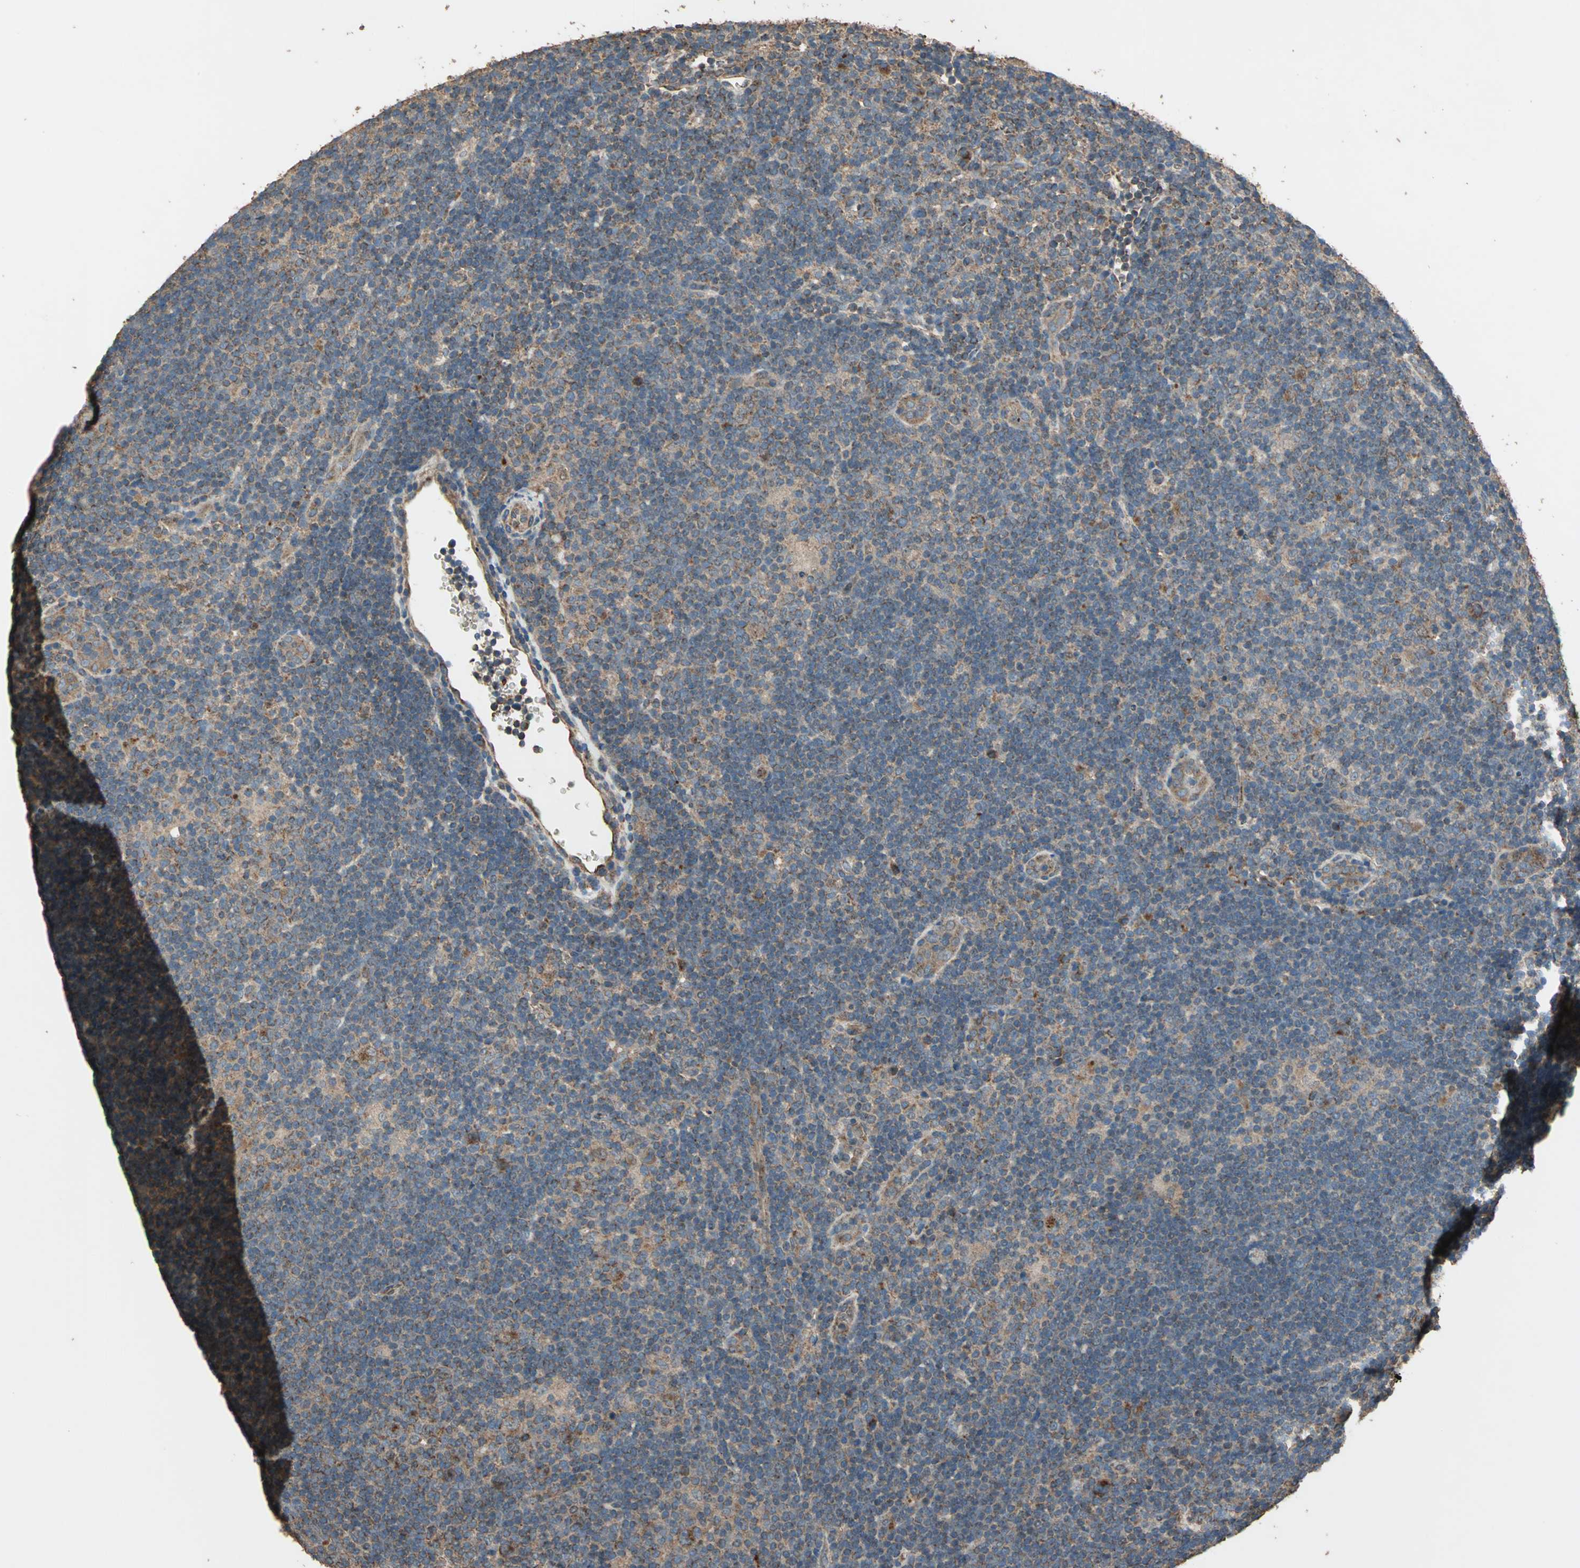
{"staining": {"intensity": "moderate", "quantity": ">75%", "location": "cytoplasmic/membranous"}, "tissue": "lymphoma", "cell_type": "Tumor cells", "image_type": "cancer", "snomed": [{"axis": "morphology", "description": "Hodgkin's disease, NOS"}, {"axis": "topography", "description": "Lymph node"}], "caption": "Hodgkin's disease tissue displays moderate cytoplasmic/membranous expression in about >75% of tumor cells", "gene": "POLRMT", "patient": {"sex": "female", "age": 57}}